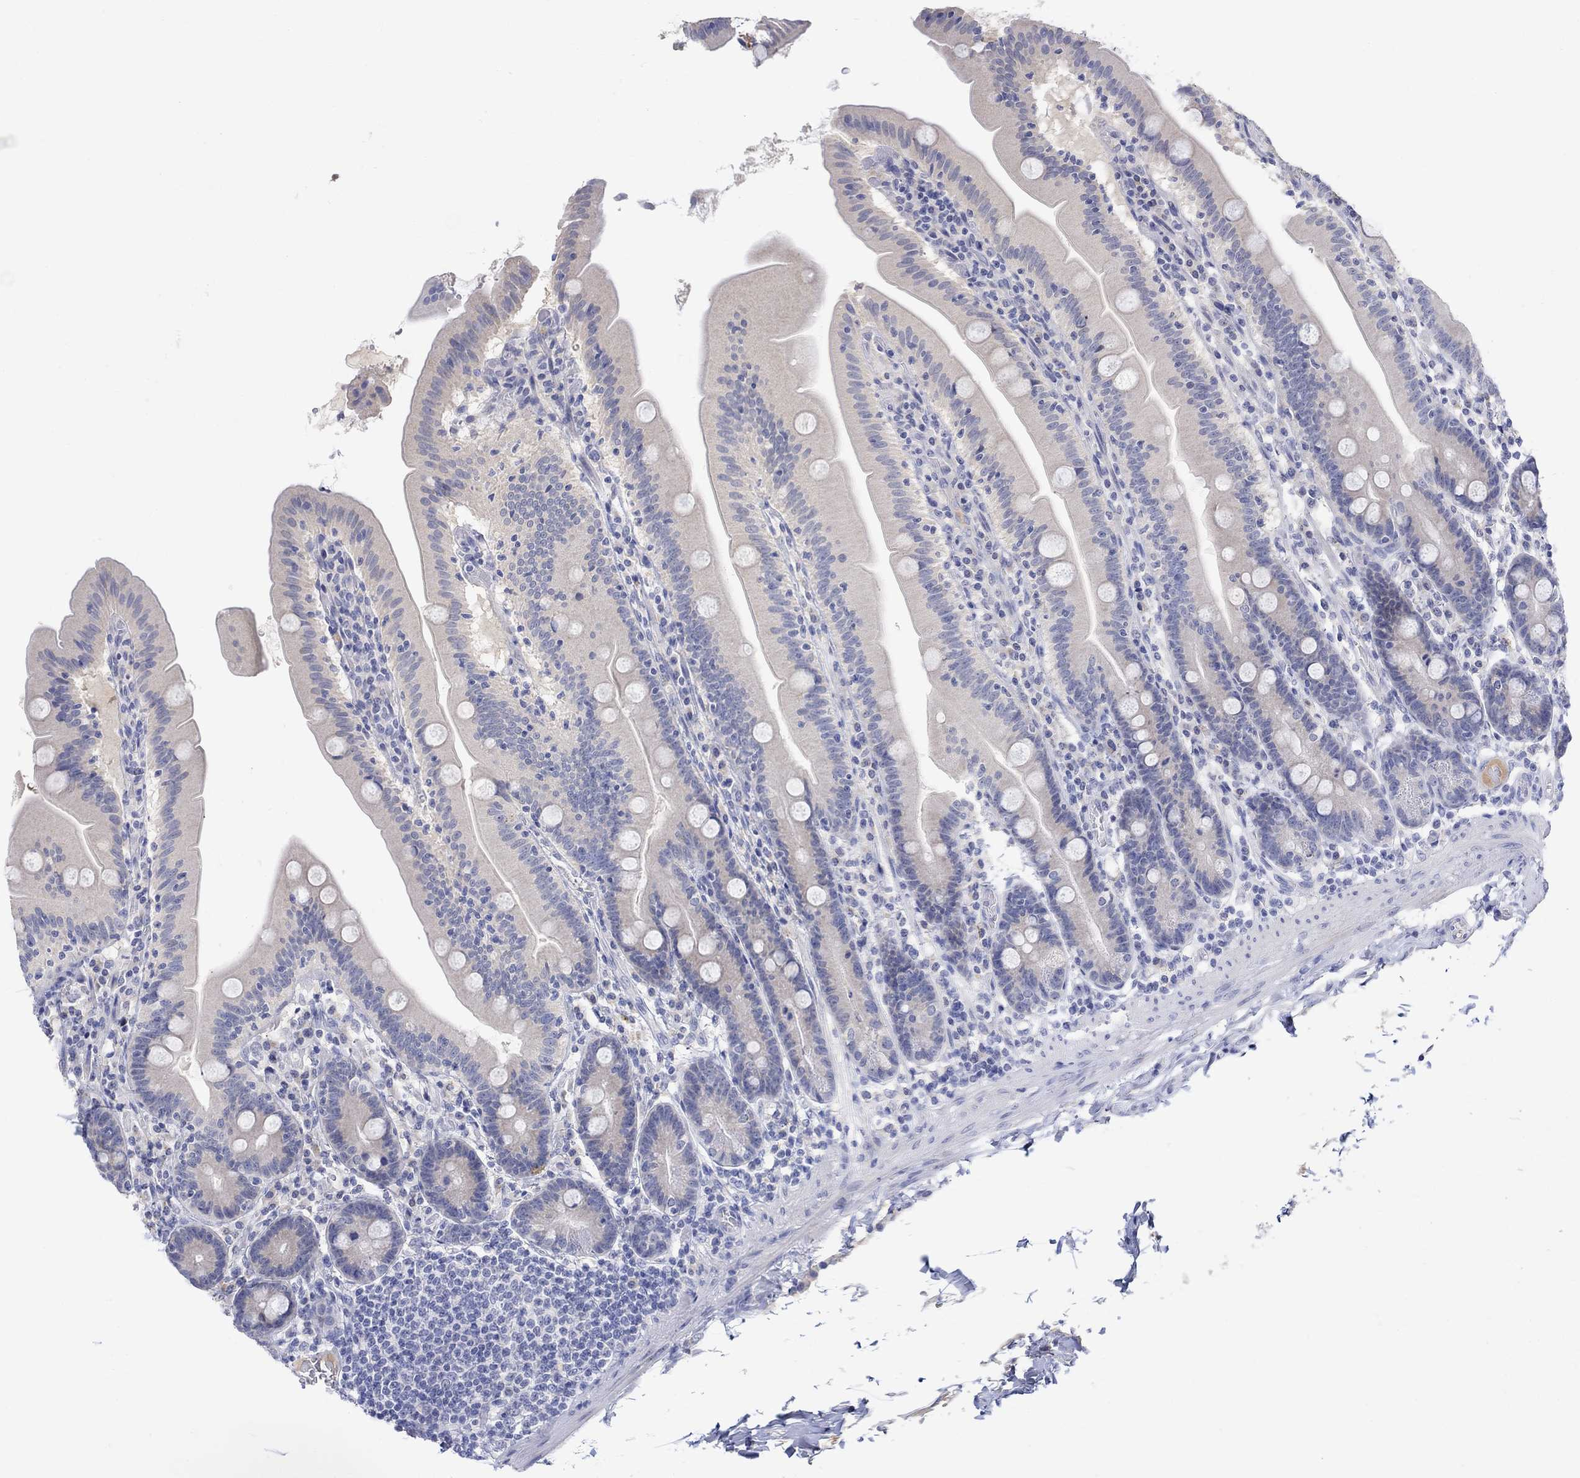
{"staining": {"intensity": "negative", "quantity": "none", "location": "none"}, "tissue": "small intestine", "cell_type": "Glandular cells", "image_type": "normal", "snomed": [{"axis": "morphology", "description": "Normal tissue, NOS"}, {"axis": "topography", "description": "Small intestine"}], "caption": "The image shows no staining of glandular cells in unremarkable small intestine. (DAB immunohistochemistry with hematoxylin counter stain).", "gene": "FNDC5", "patient": {"sex": "male", "age": 37}}